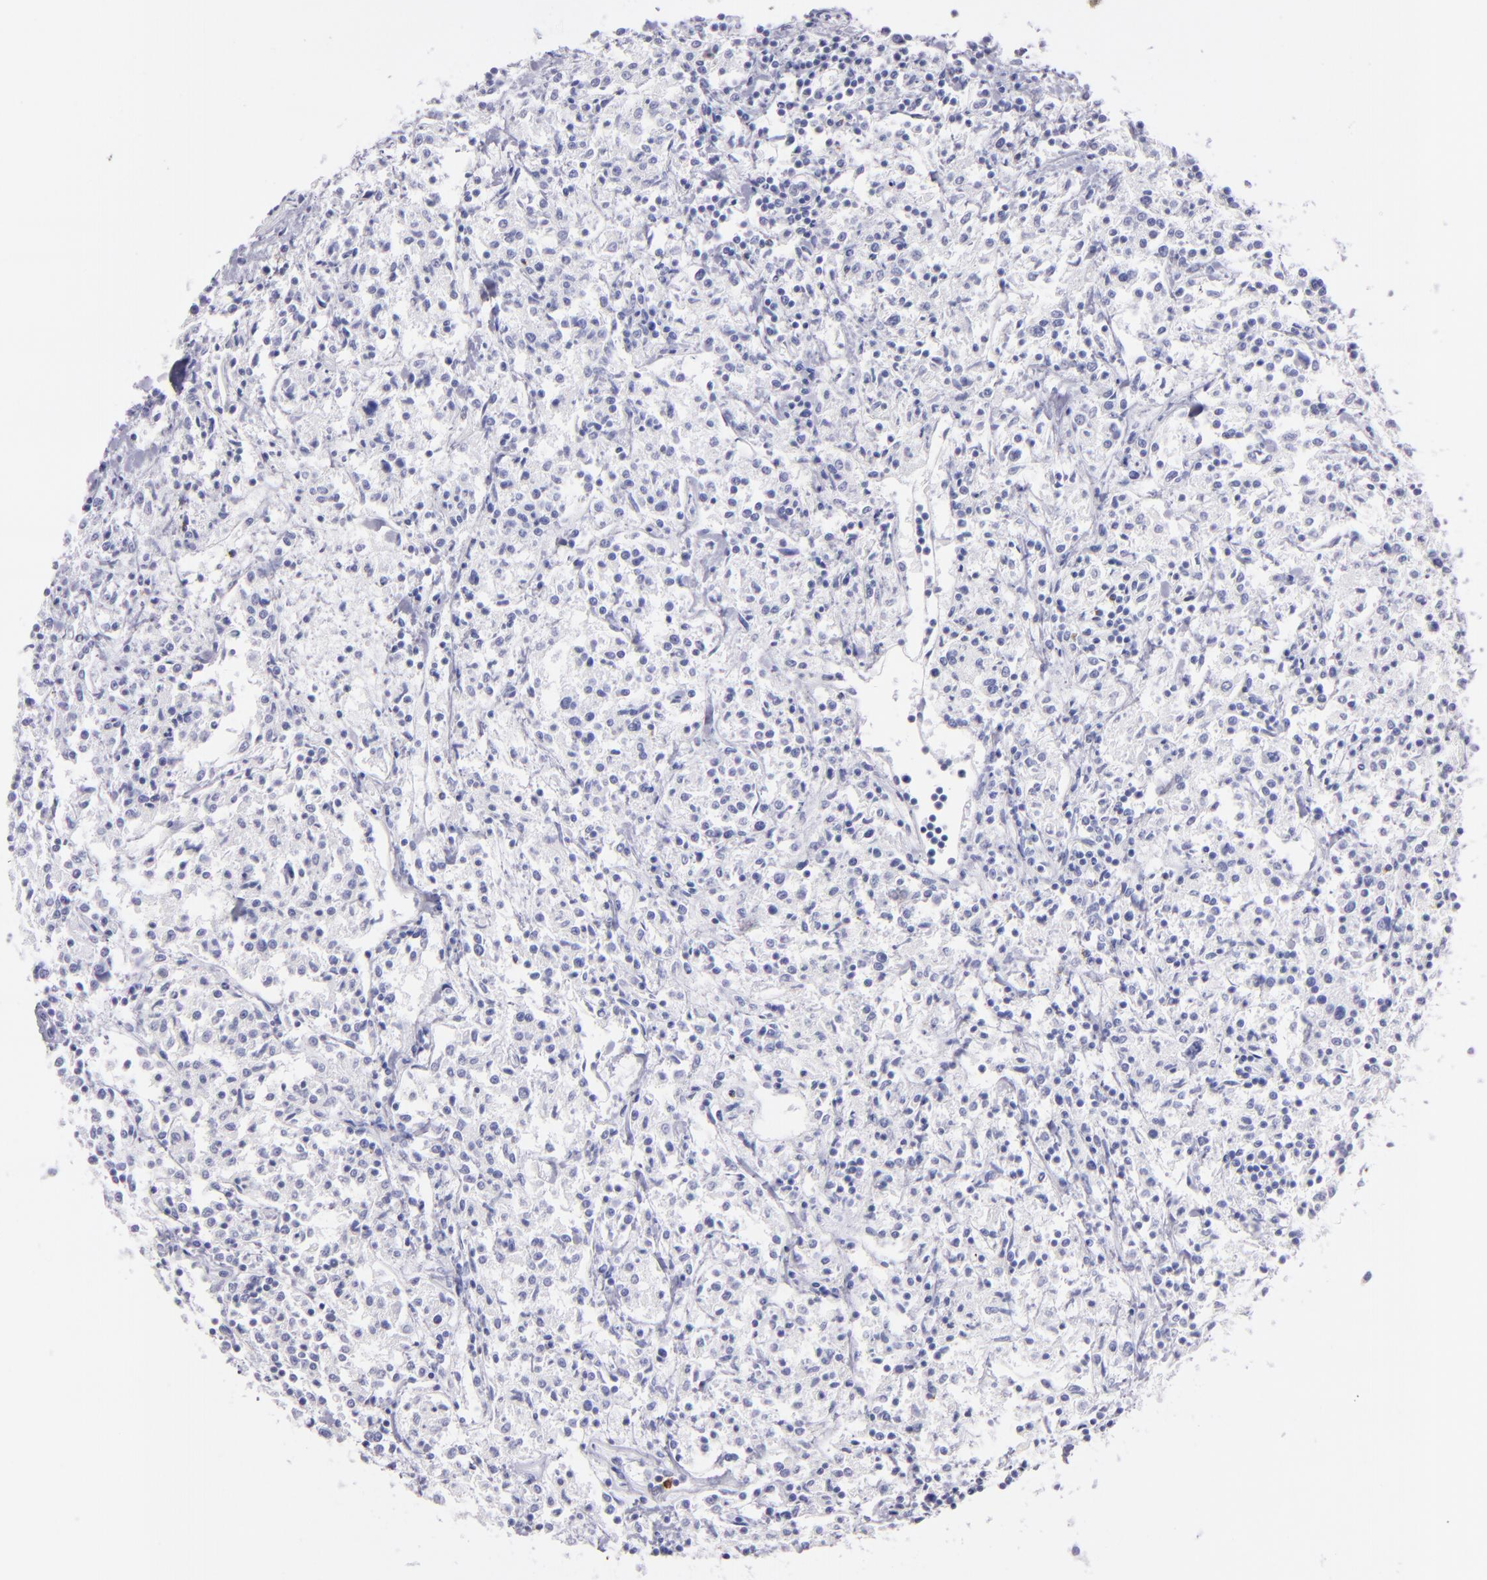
{"staining": {"intensity": "negative", "quantity": "none", "location": "none"}, "tissue": "lymphoma", "cell_type": "Tumor cells", "image_type": "cancer", "snomed": [{"axis": "morphology", "description": "Malignant lymphoma, non-Hodgkin's type, Low grade"}, {"axis": "topography", "description": "Small intestine"}], "caption": "Tumor cells show no significant protein staining in lymphoma.", "gene": "PRF1", "patient": {"sex": "female", "age": 59}}